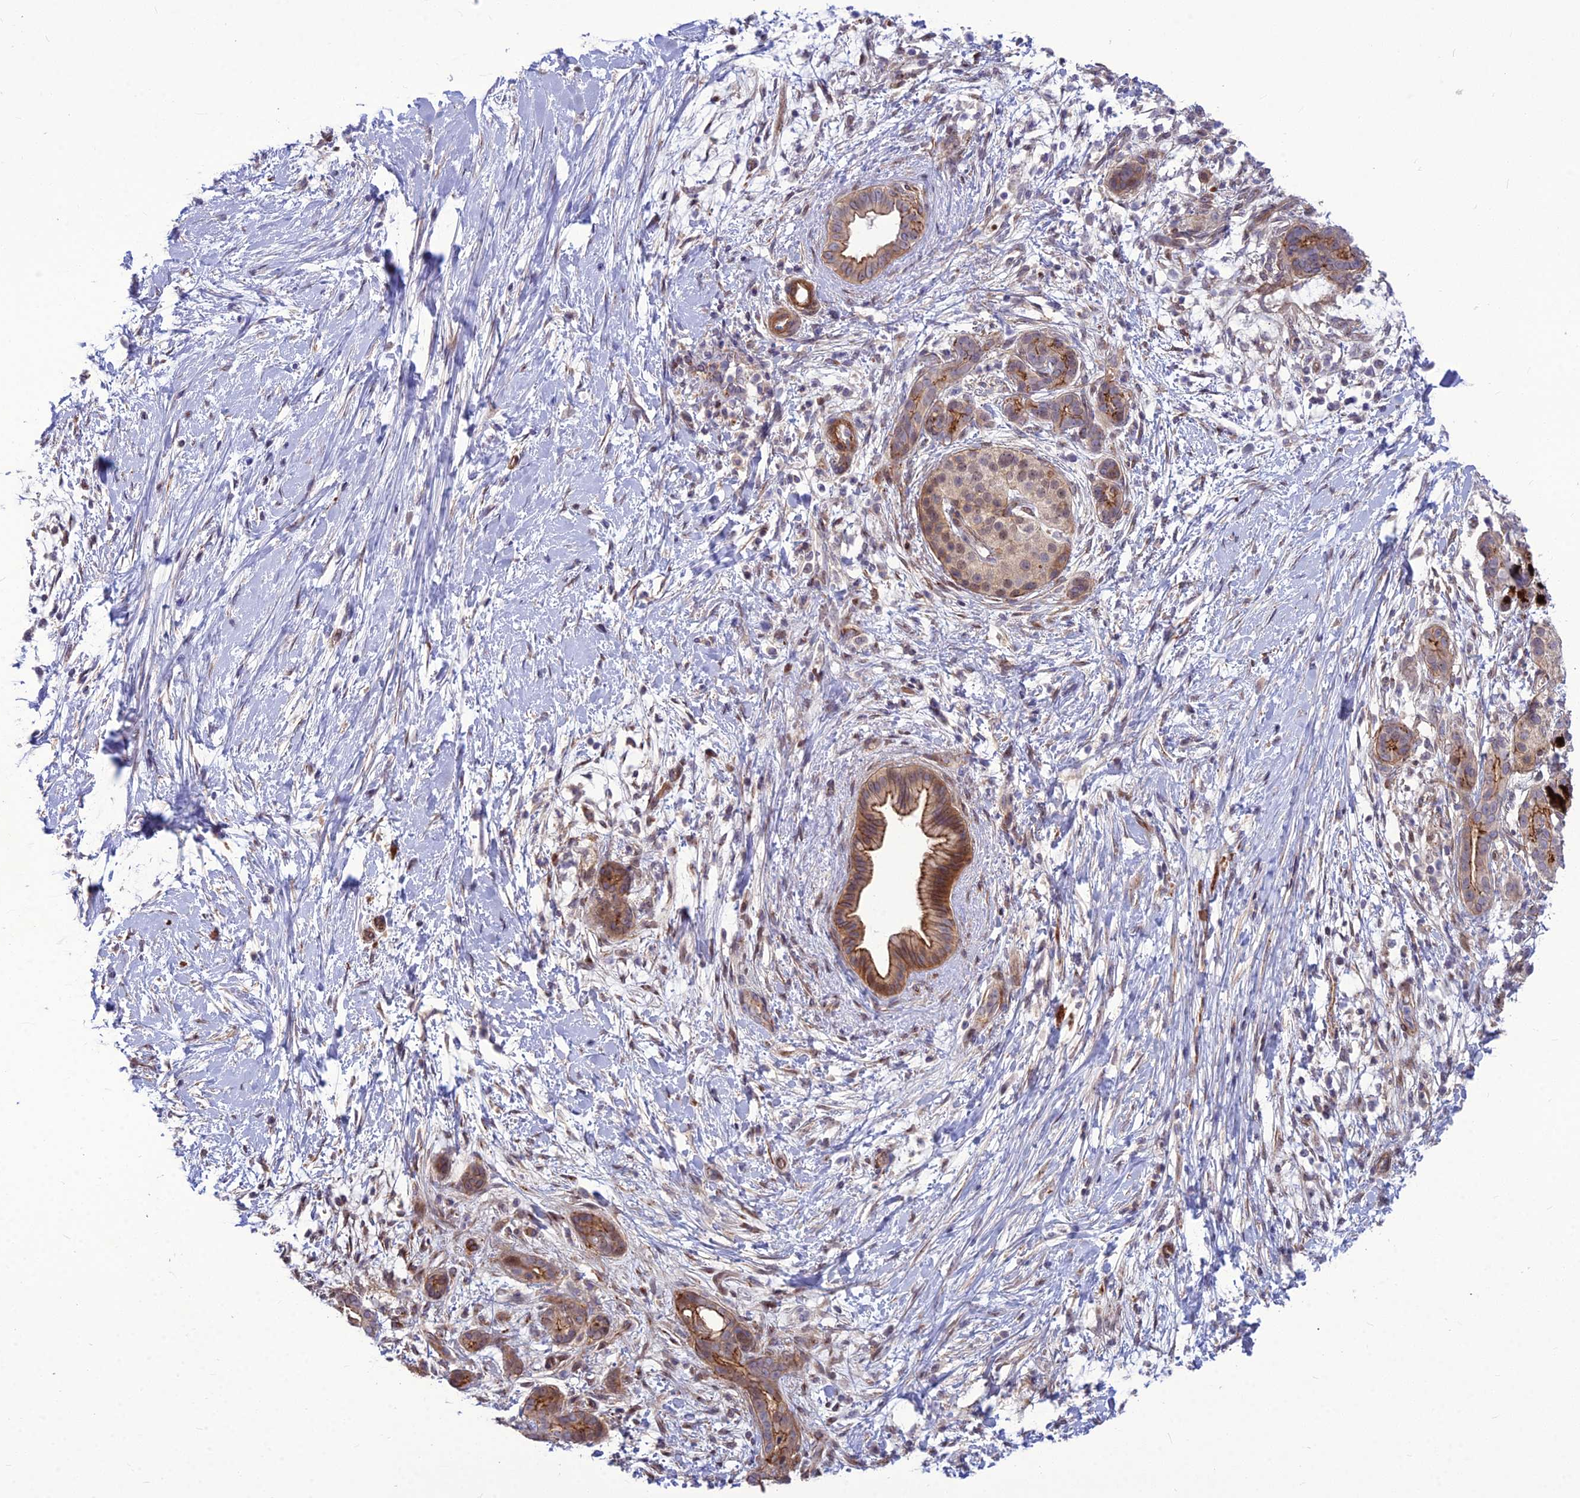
{"staining": {"intensity": "moderate", "quantity": "25%-75%", "location": "cytoplasmic/membranous"}, "tissue": "pancreatic cancer", "cell_type": "Tumor cells", "image_type": "cancer", "snomed": [{"axis": "morphology", "description": "Adenocarcinoma, NOS"}, {"axis": "topography", "description": "Pancreas"}], "caption": "Pancreatic cancer (adenocarcinoma) was stained to show a protein in brown. There is medium levels of moderate cytoplasmic/membranous staining in about 25%-75% of tumor cells. Nuclei are stained in blue.", "gene": "TSPYL2", "patient": {"sex": "male", "age": 58}}